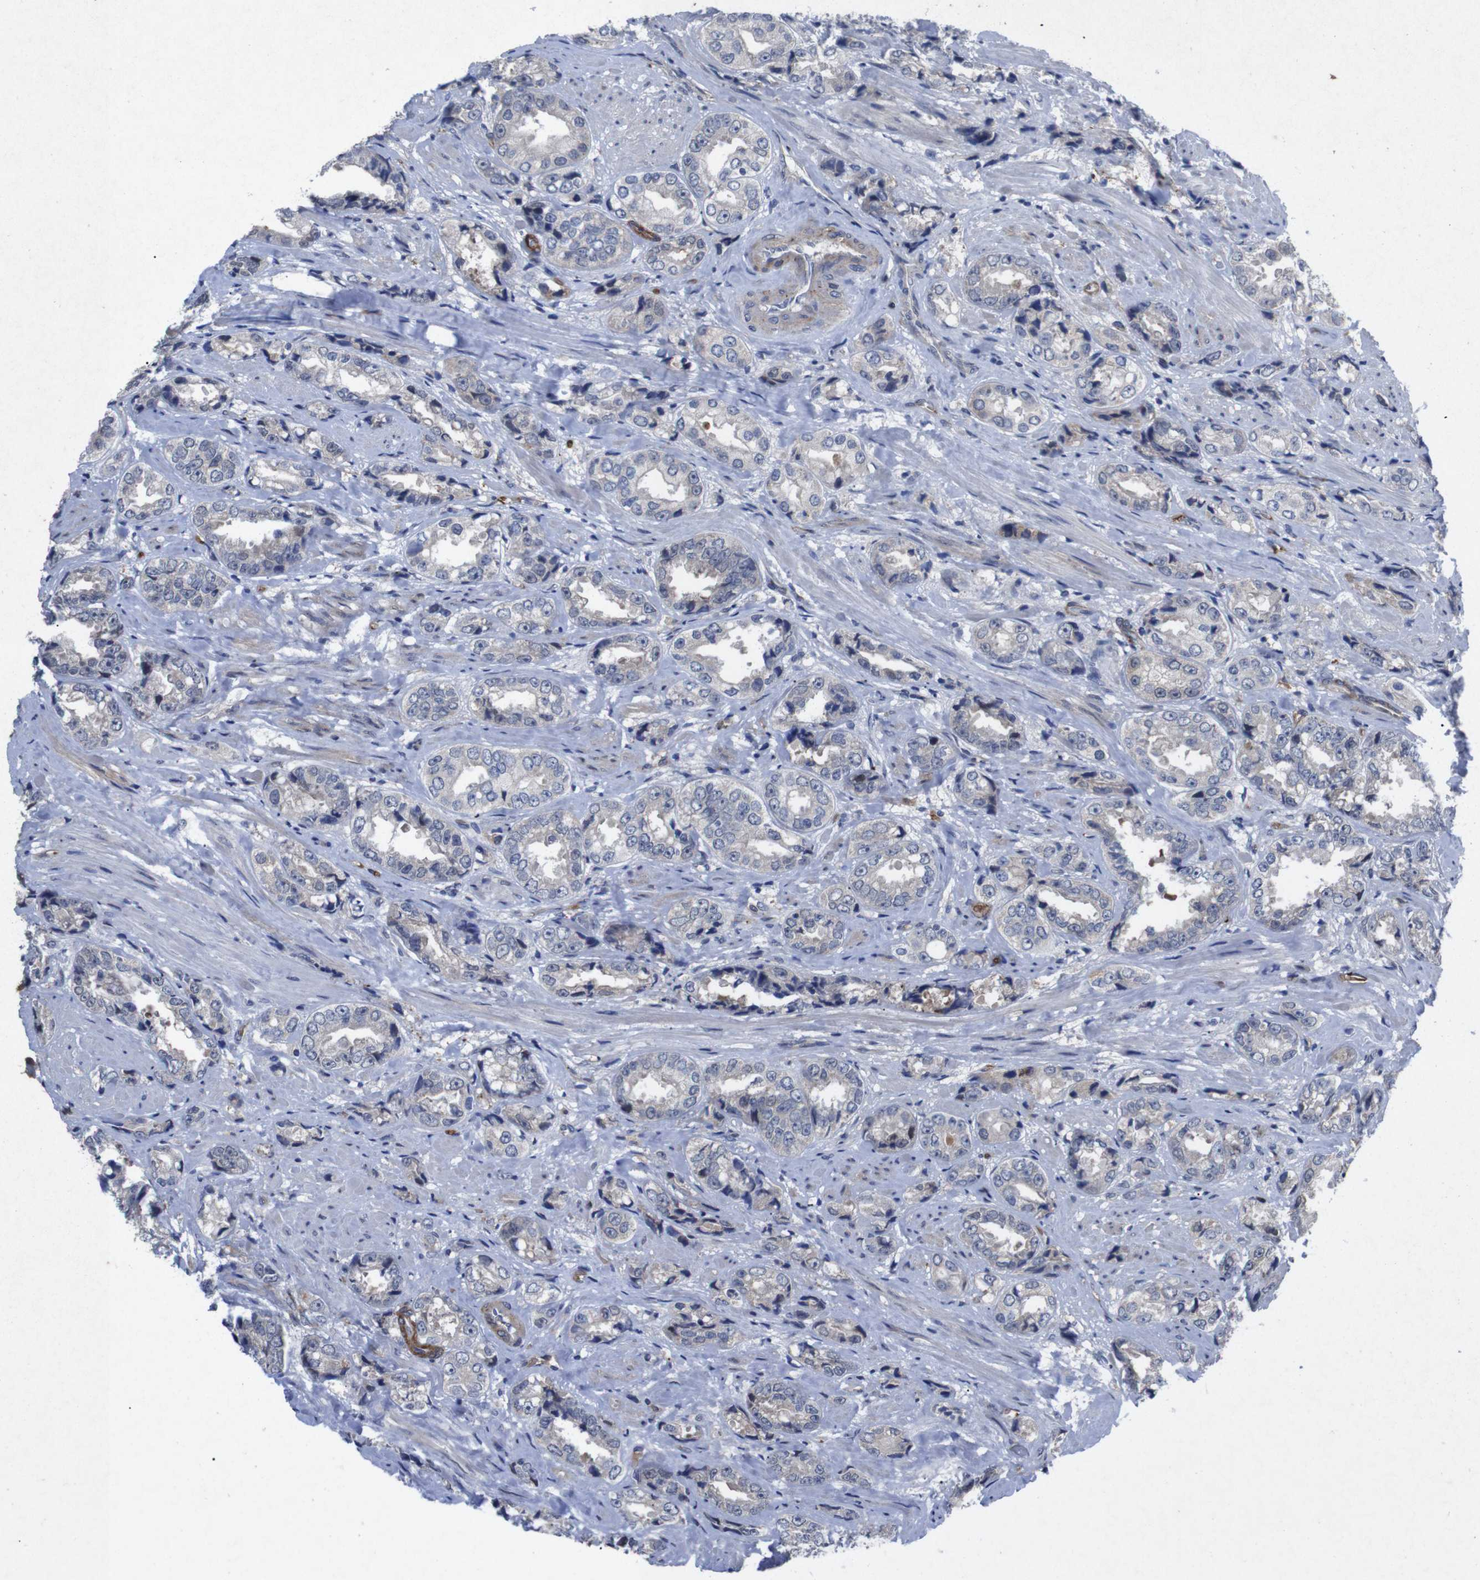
{"staining": {"intensity": "negative", "quantity": "none", "location": "none"}, "tissue": "prostate cancer", "cell_type": "Tumor cells", "image_type": "cancer", "snomed": [{"axis": "morphology", "description": "Adenocarcinoma, High grade"}, {"axis": "topography", "description": "Prostate"}], "caption": "The image shows no significant expression in tumor cells of high-grade adenocarcinoma (prostate).", "gene": "SPTB", "patient": {"sex": "male", "age": 61}}